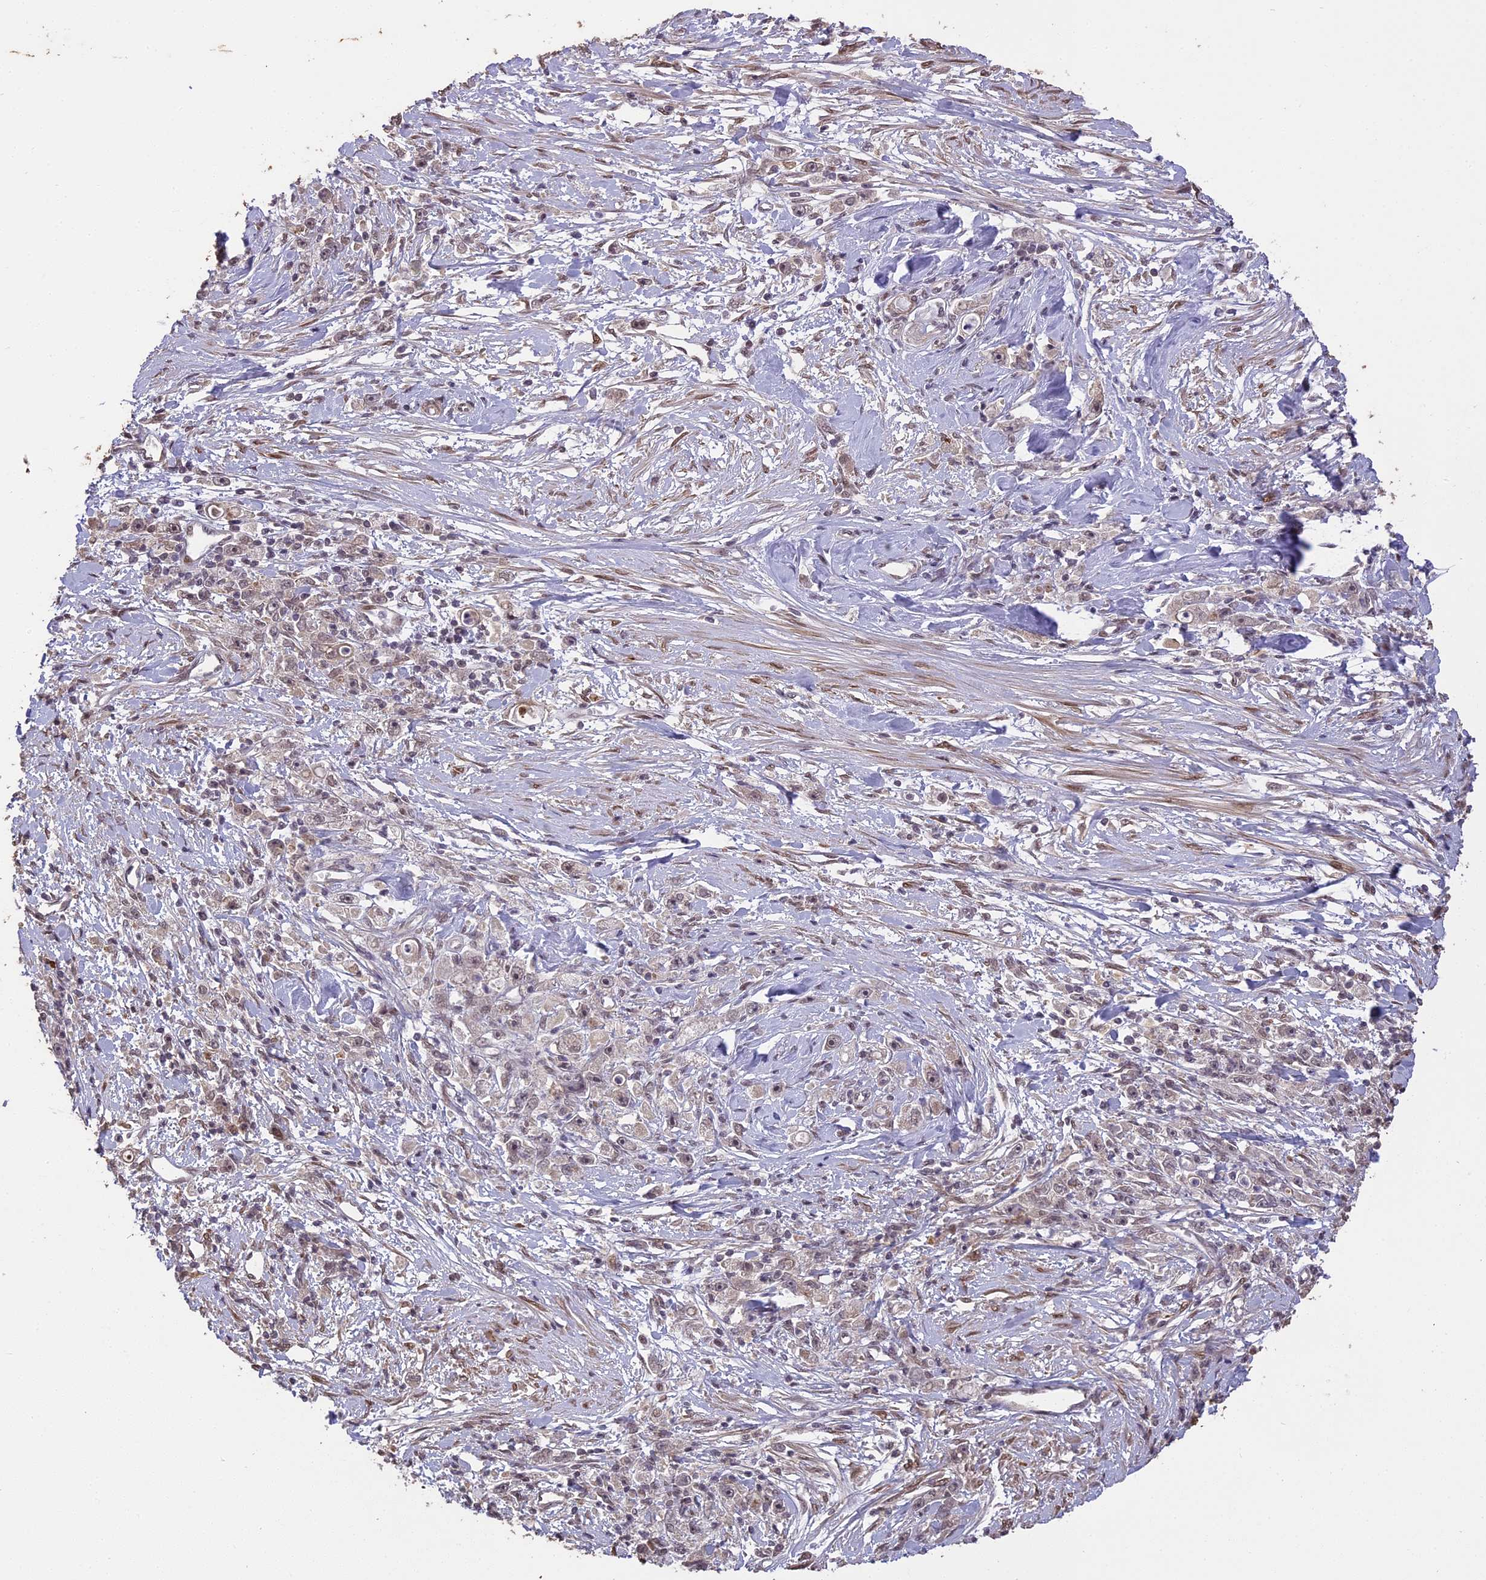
{"staining": {"intensity": "negative", "quantity": "none", "location": "none"}, "tissue": "stomach cancer", "cell_type": "Tumor cells", "image_type": "cancer", "snomed": [{"axis": "morphology", "description": "Adenocarcinoma, NOS"}, {"axis": "topography", "description": "Stomach"}], "caption": "There is no significant positivity in tumor cells of stomach cancer. Nuclei are stained in blue.", "gene": "PRELID2", "patient": {"sex": "female", "age": 59}}